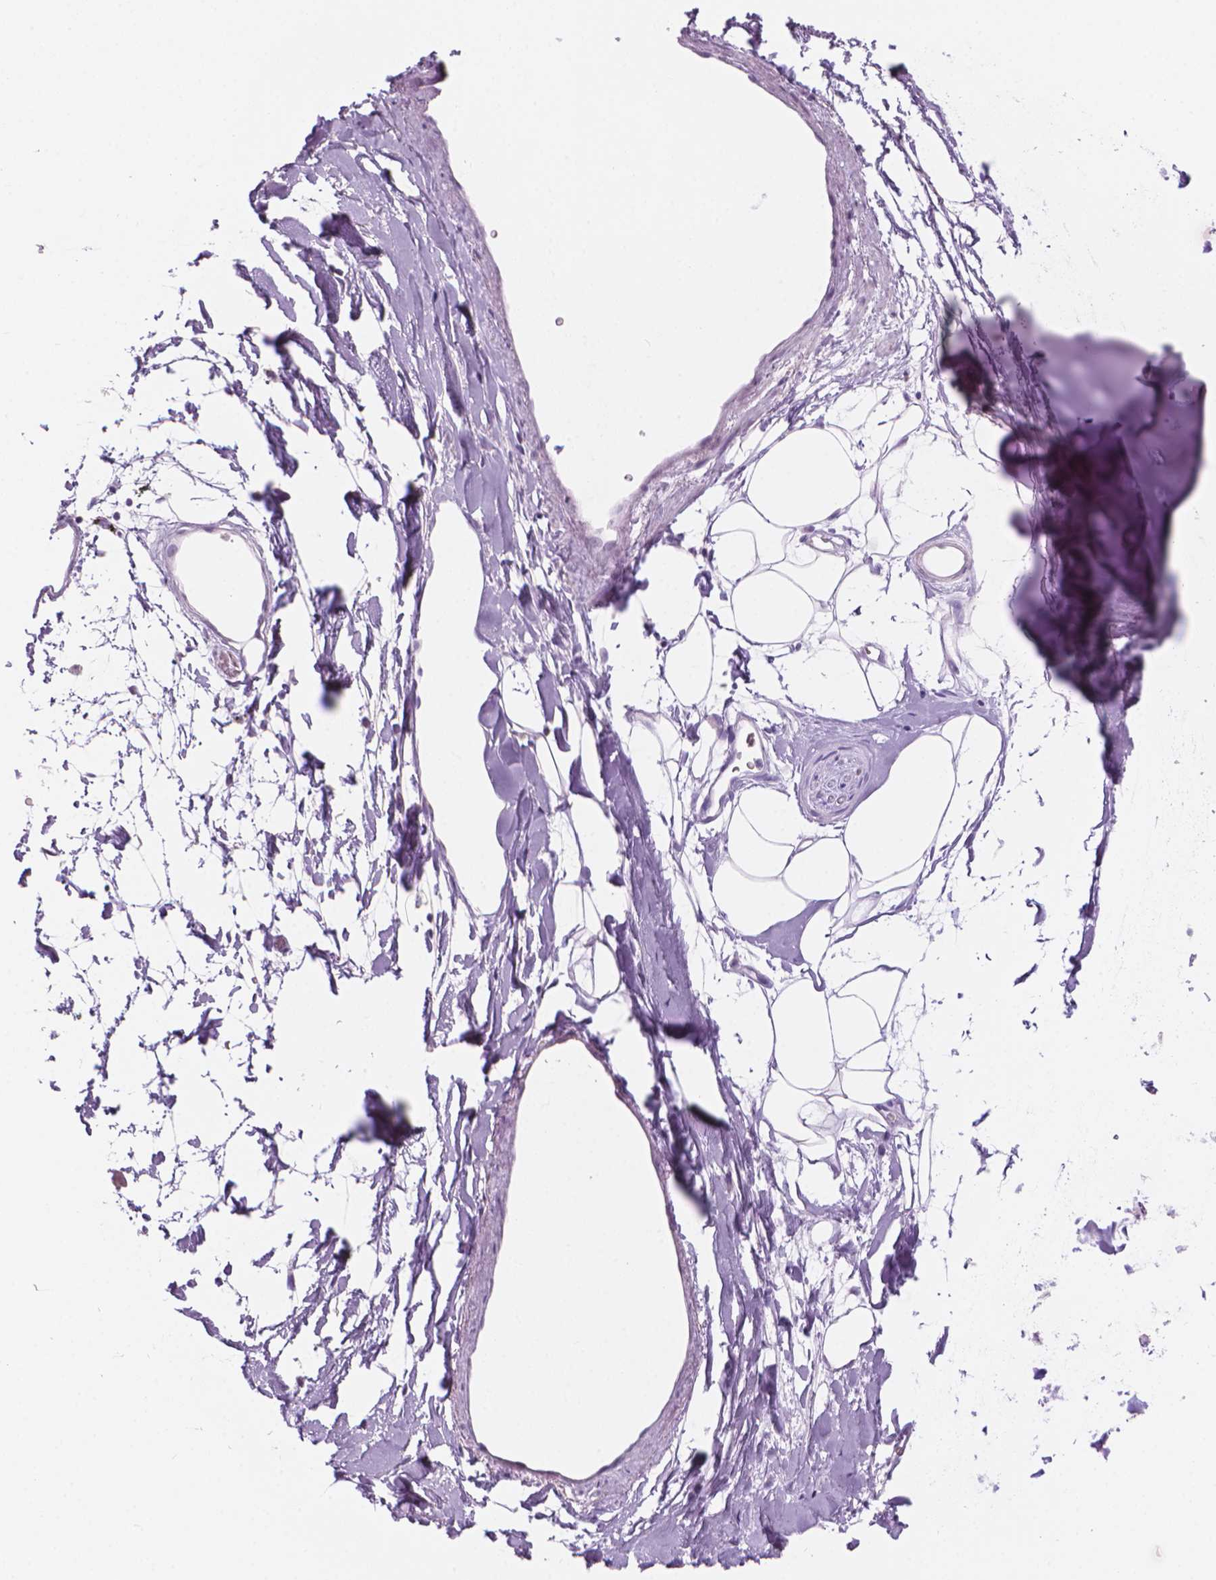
{"staining": {"intensity": "negative", "quantity": "none", "location": "none"}, "tissue": "adipose tissue", "cell_type": "Adipocytes", "image_type": "normal", "snomed": [{"axis": "morphology", "description": "Normal tissue, NOS"}, {"axis": "topography", "description": "Cartilage tissue"}, {"axis": "topography", "description": "Bronchus"}], "caption": "Image shows no protein positivity in adipocytes of normal adipose tissue.", "gene": "ENSG00000187186", "patient": {"sex": "male", "age": 58}}